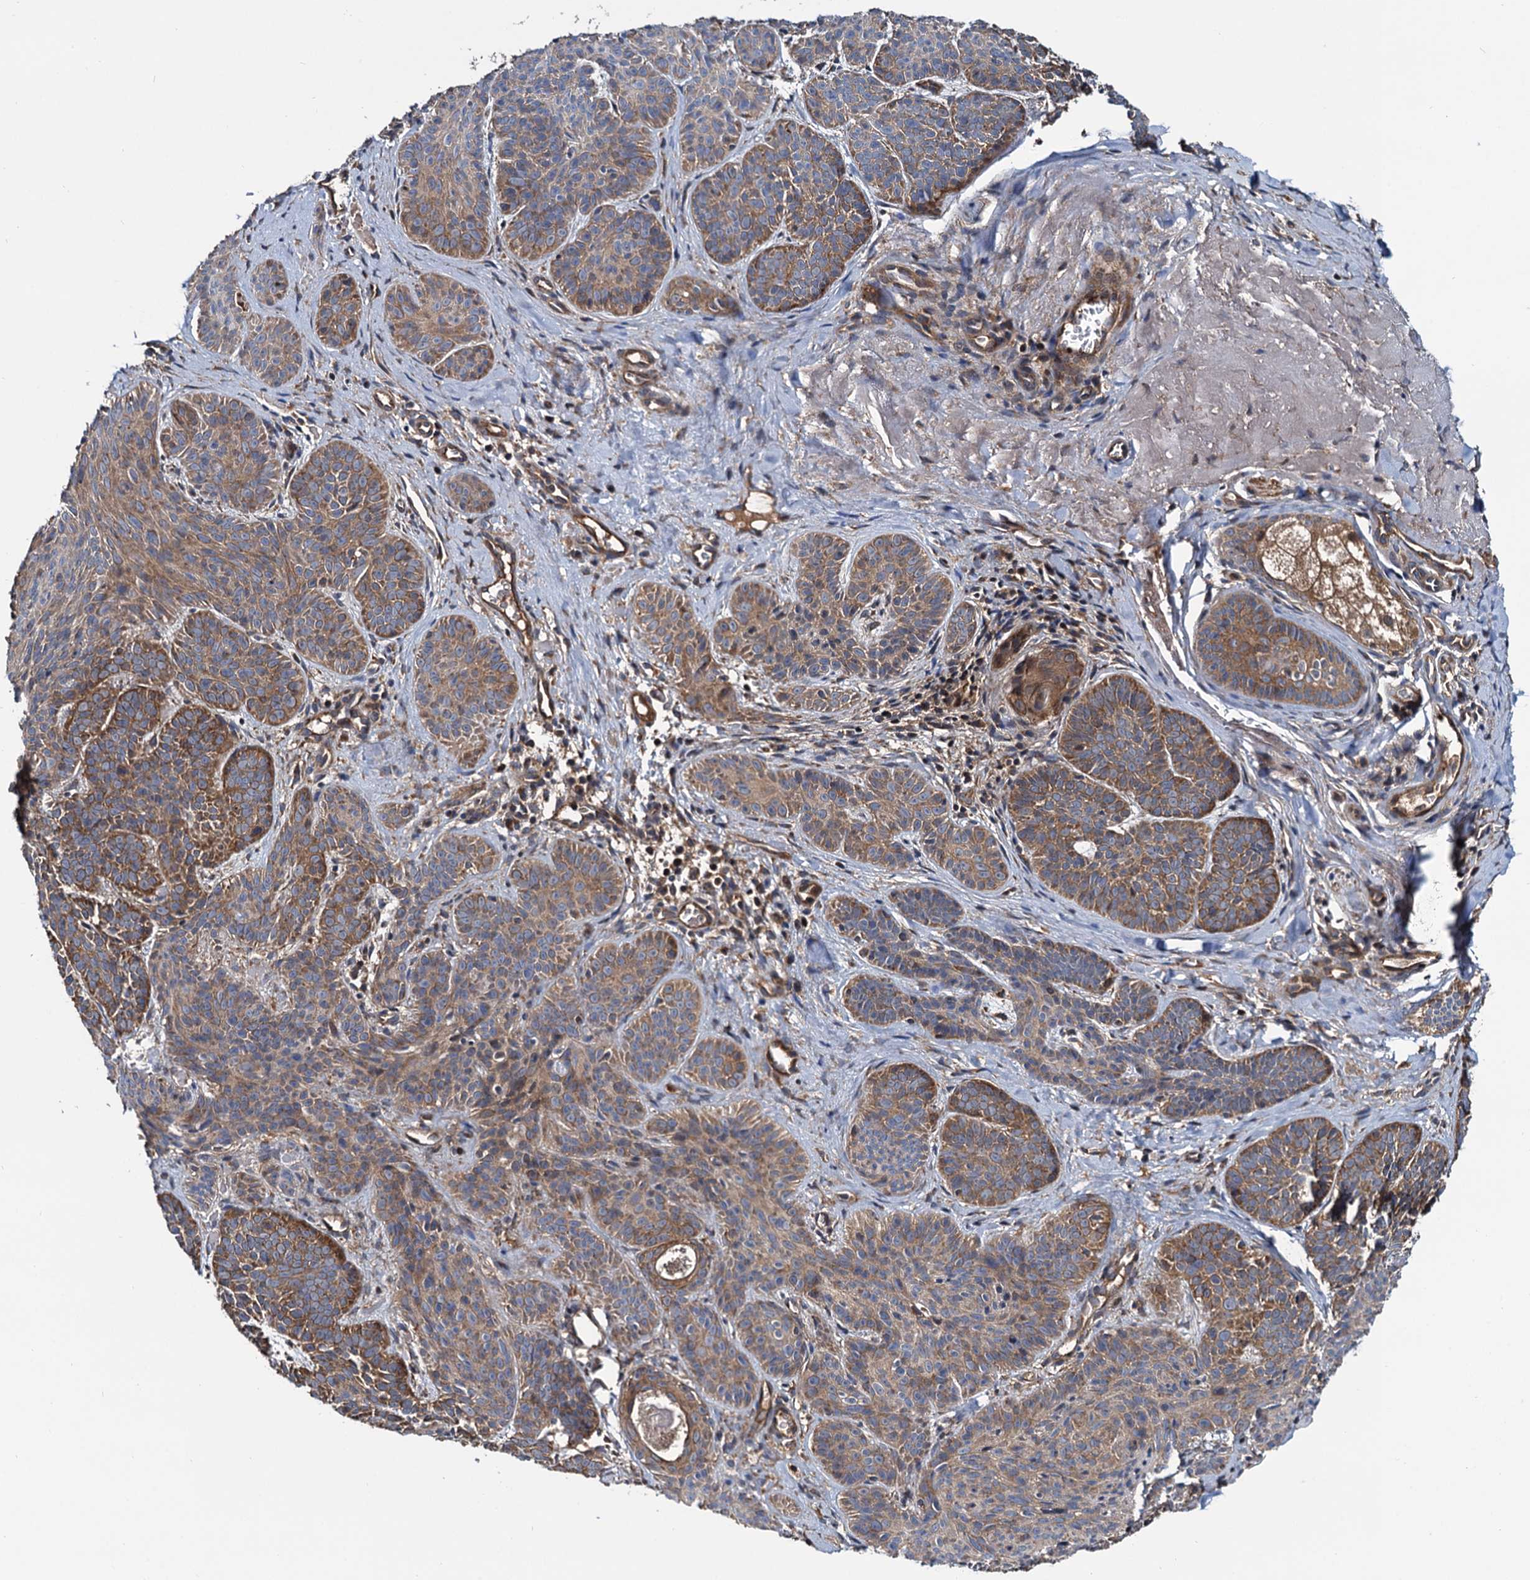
{"staining": {"intensity": "moderate", "quantity": ">75%", "location": "cytoplasmic/membranous"}, "tissue": "skin cancer", "cell_type": "Tumor cells", "image_type": "cancer", "snomed": [{"axis": "morphology", "description": "Basal cell carcinoma"}, {"axis": "topography", "description": "Skin"}], "caption": "DAB (3,3'-diaminobenzidine) immunohistochemical staining of skin cancer exhibits moderate cytoplasmic/membranous protein staining in approximately >75% of tumor cells.", "gene": "NEK1", "patient": {"sex": "male", "age": 85}}